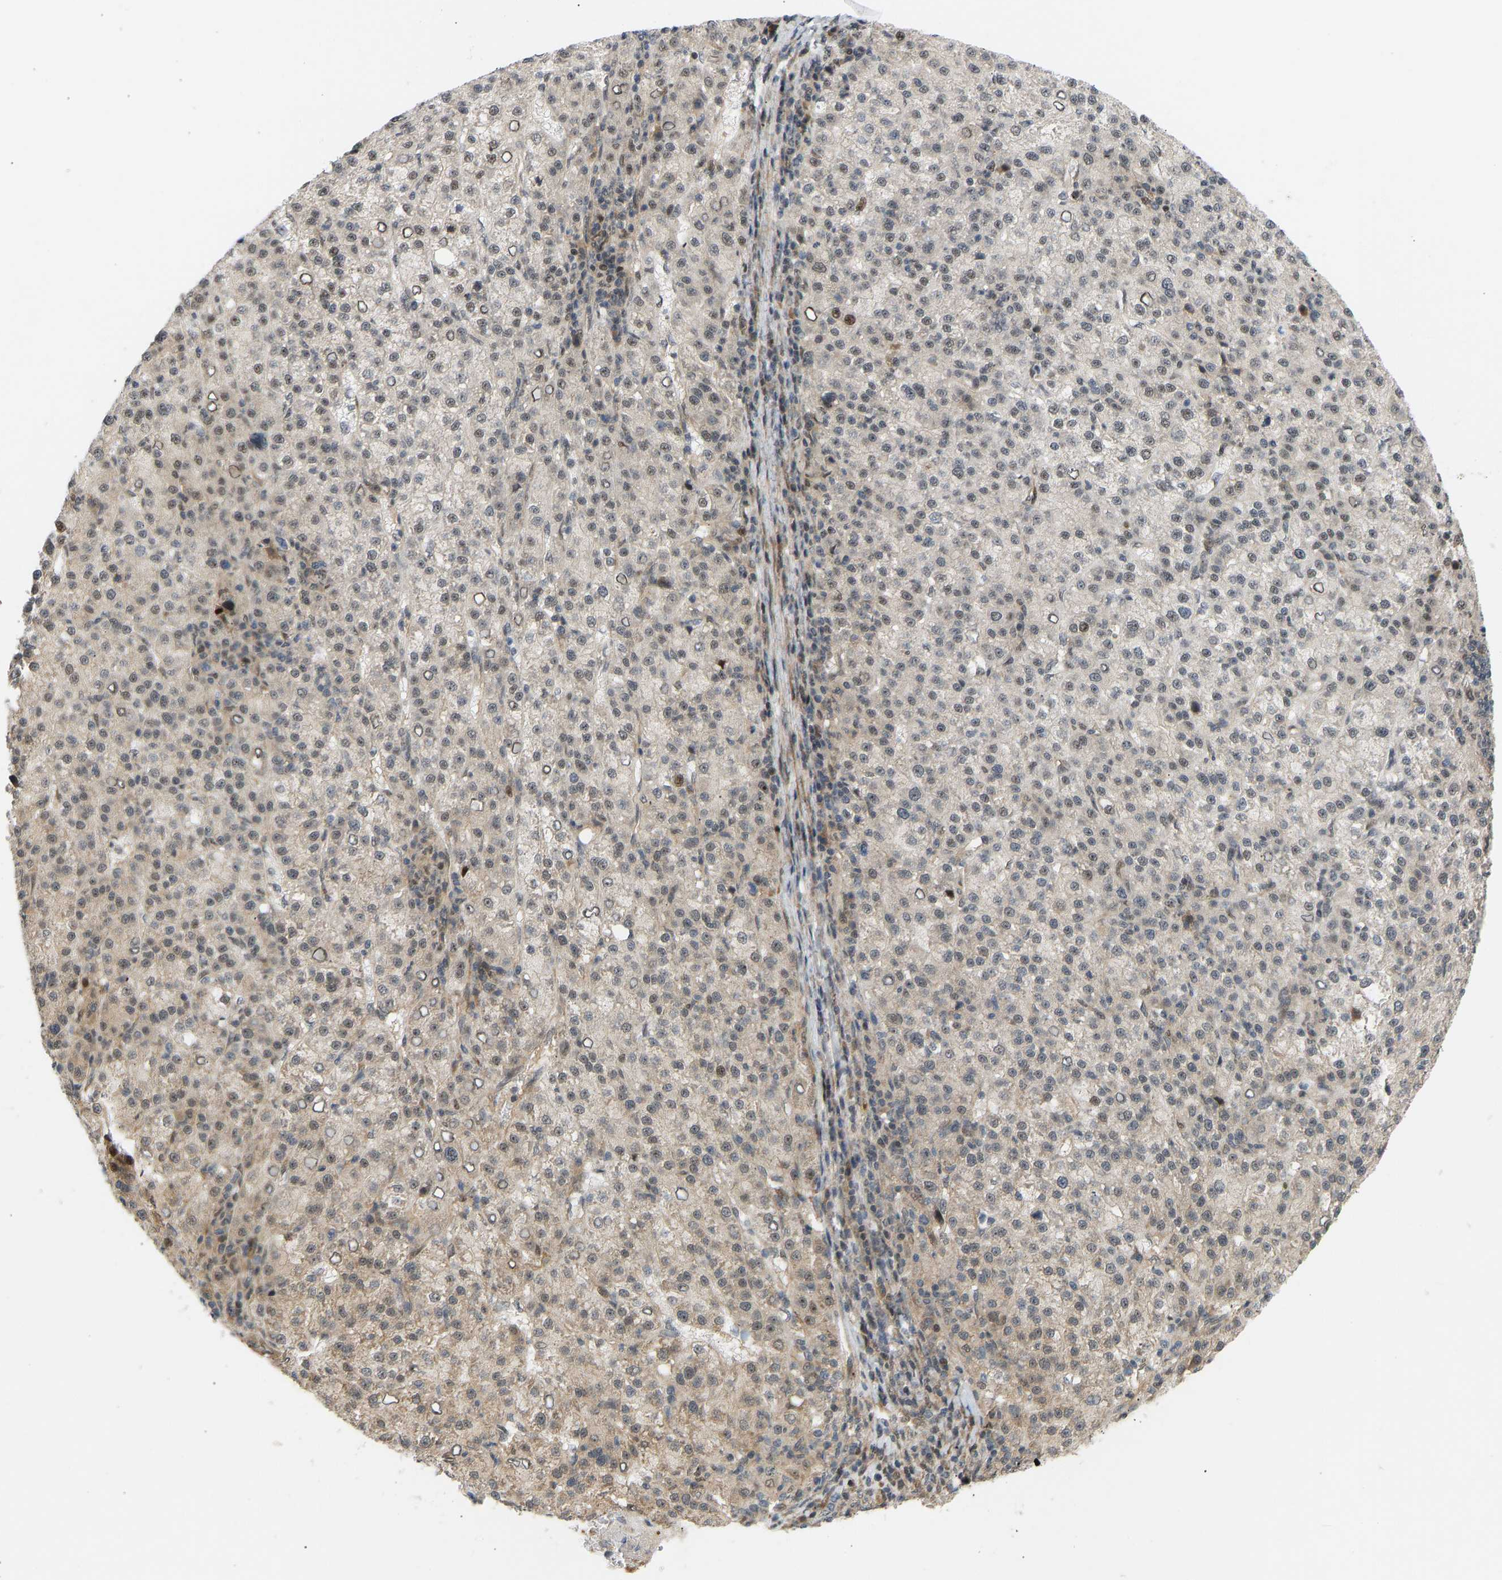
{"staining": {"intensity": "weak", "quantity": "<25%", "location": "nuclear"}, "tissue": "liver cancer", "cell_type": "Tumor cells", "image_type": "cancer", "snomed": [{"axis": "morphology", "description": "Carcinoma, Hepatocellular, NOS"}, {"axis": "topography", "description": "Liver"}], "caption": "The photomicrograph exhibits no staining of tumor cells in liver cancer (hepatocellular carcinoma).", "gene": "BAG1", "patient": {"sex": "female", "age": 58}}